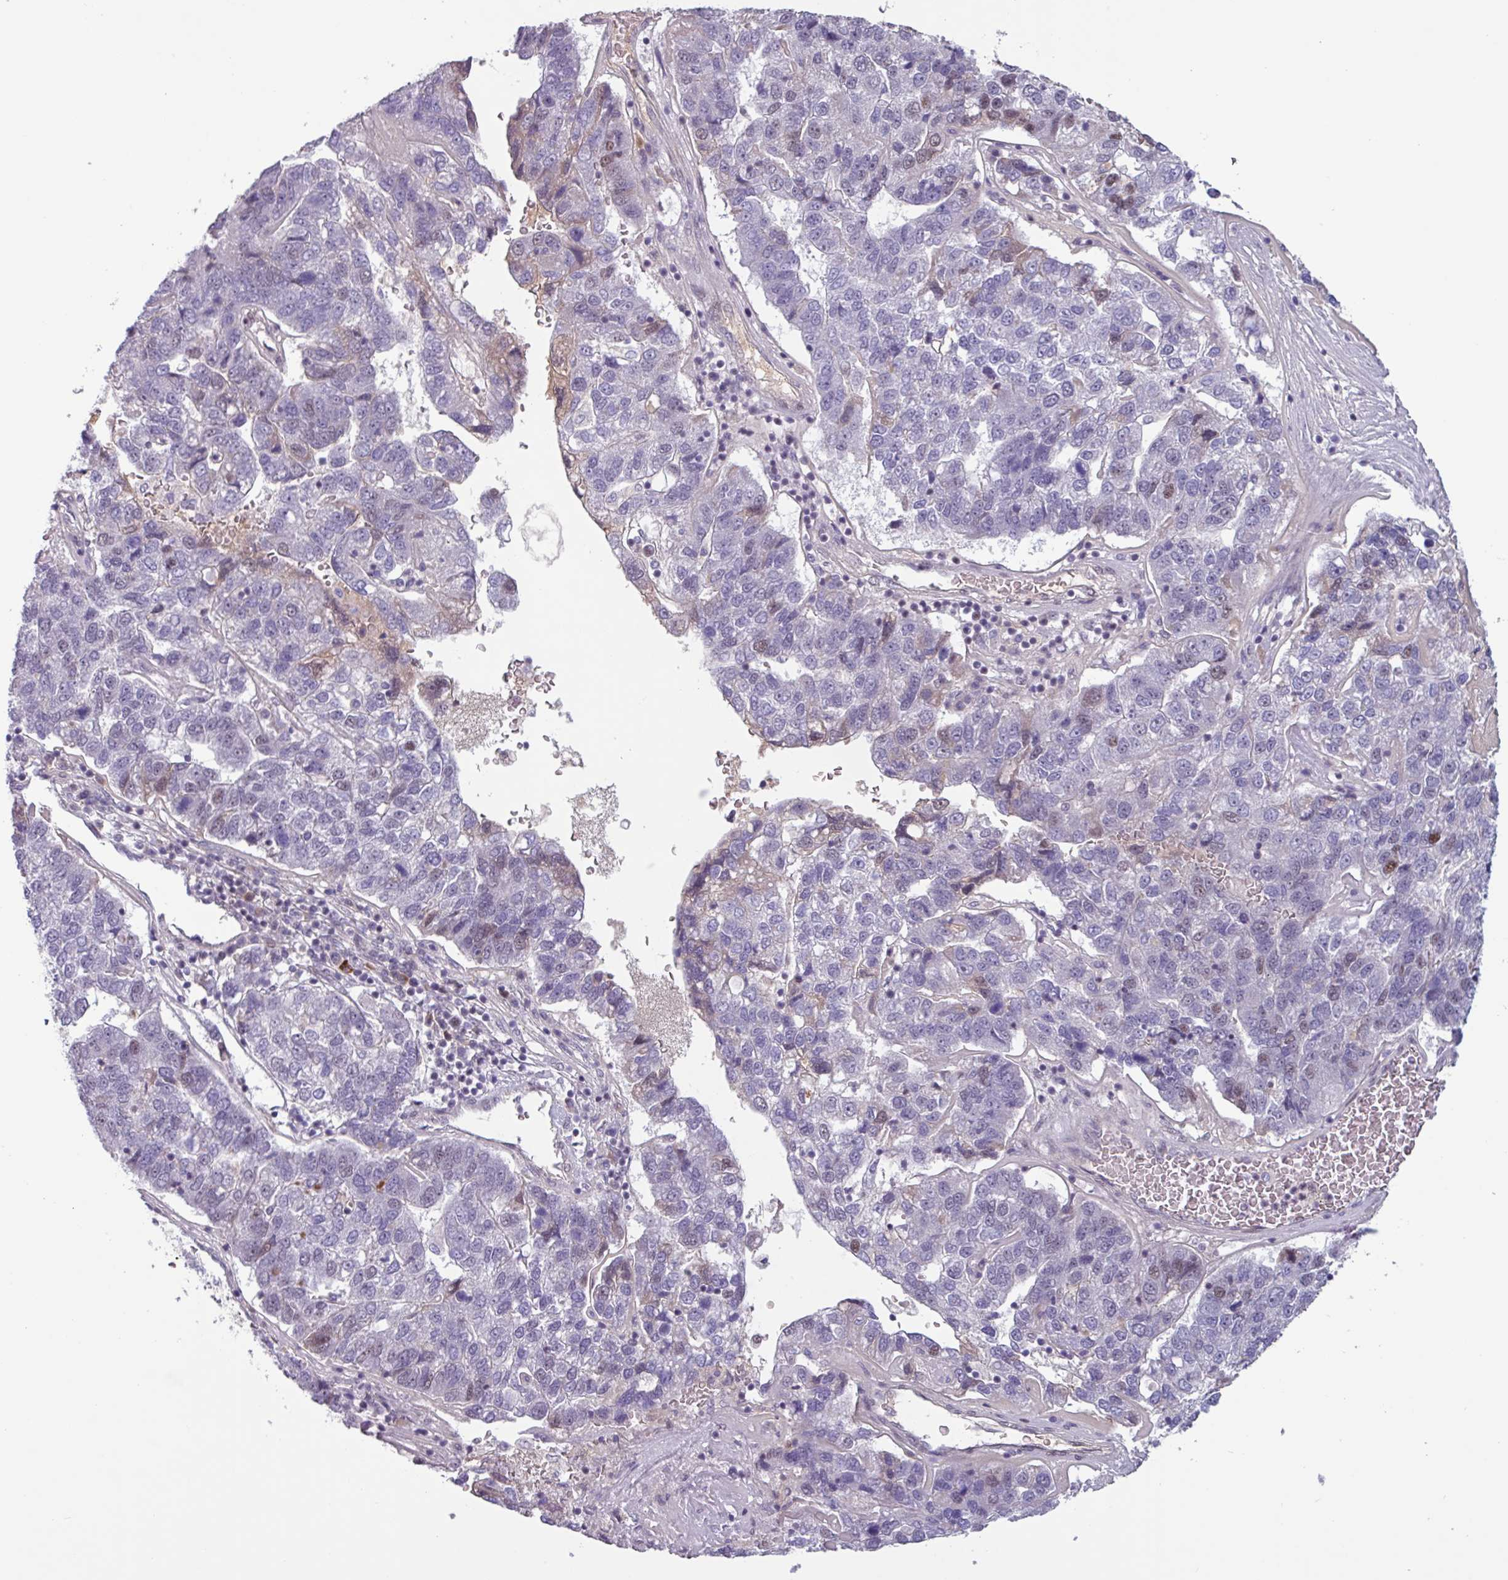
{"staining": {"intensity": "weak", "quantity": "<25%", "location": "nuclear"}, "tissue": "pancreatic cancer", "cell_type": "Tumor cells", "image_type": "cancer", "snomed": [{"axis": "morphology", "description": "Adenocarcinoma, NOS"}, {"axis": "topography", "description": "Pancreas"}], "caption": "DAB immunohistochemical staining of human pancreatic cancer (adenocarcinoma) exhibits no significant staining in tumor cells.", "gene": "ZNF575", "patient": {"sex": "female", "age": 61}}